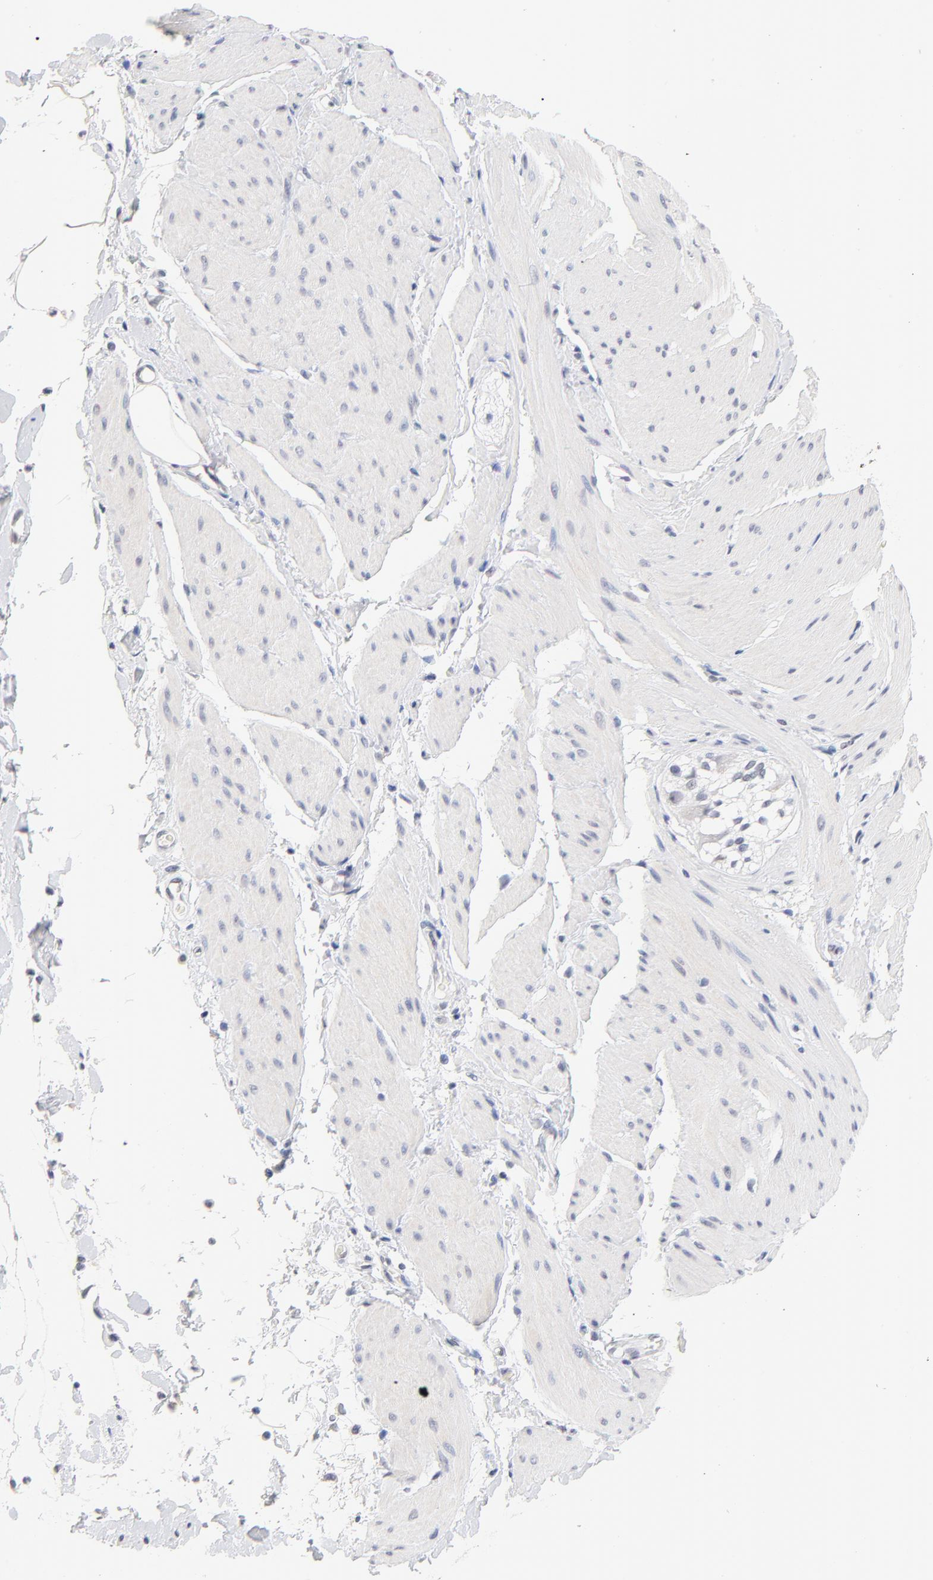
{"staining": {"intensity": "negative", "quantity": "none", "location": "none"}, "tissue": "smooth muscle", "cell_type": "Smooth muscle cells", "image_type": "normal", "snomed": [{"axis": "morphology", "description": "Normal tissue, NOS"}, {"axis": "topography", "description": "Smooth muscle"}, {"axis": "topography", "description": "Colon"}], "caption": "Immunohistochemistry (IHC) of normal smooth muscle exhibits no expression in smooth muscle cells.", "gene": "ORC2", "patient": {"sex": "male", "age": 67}}